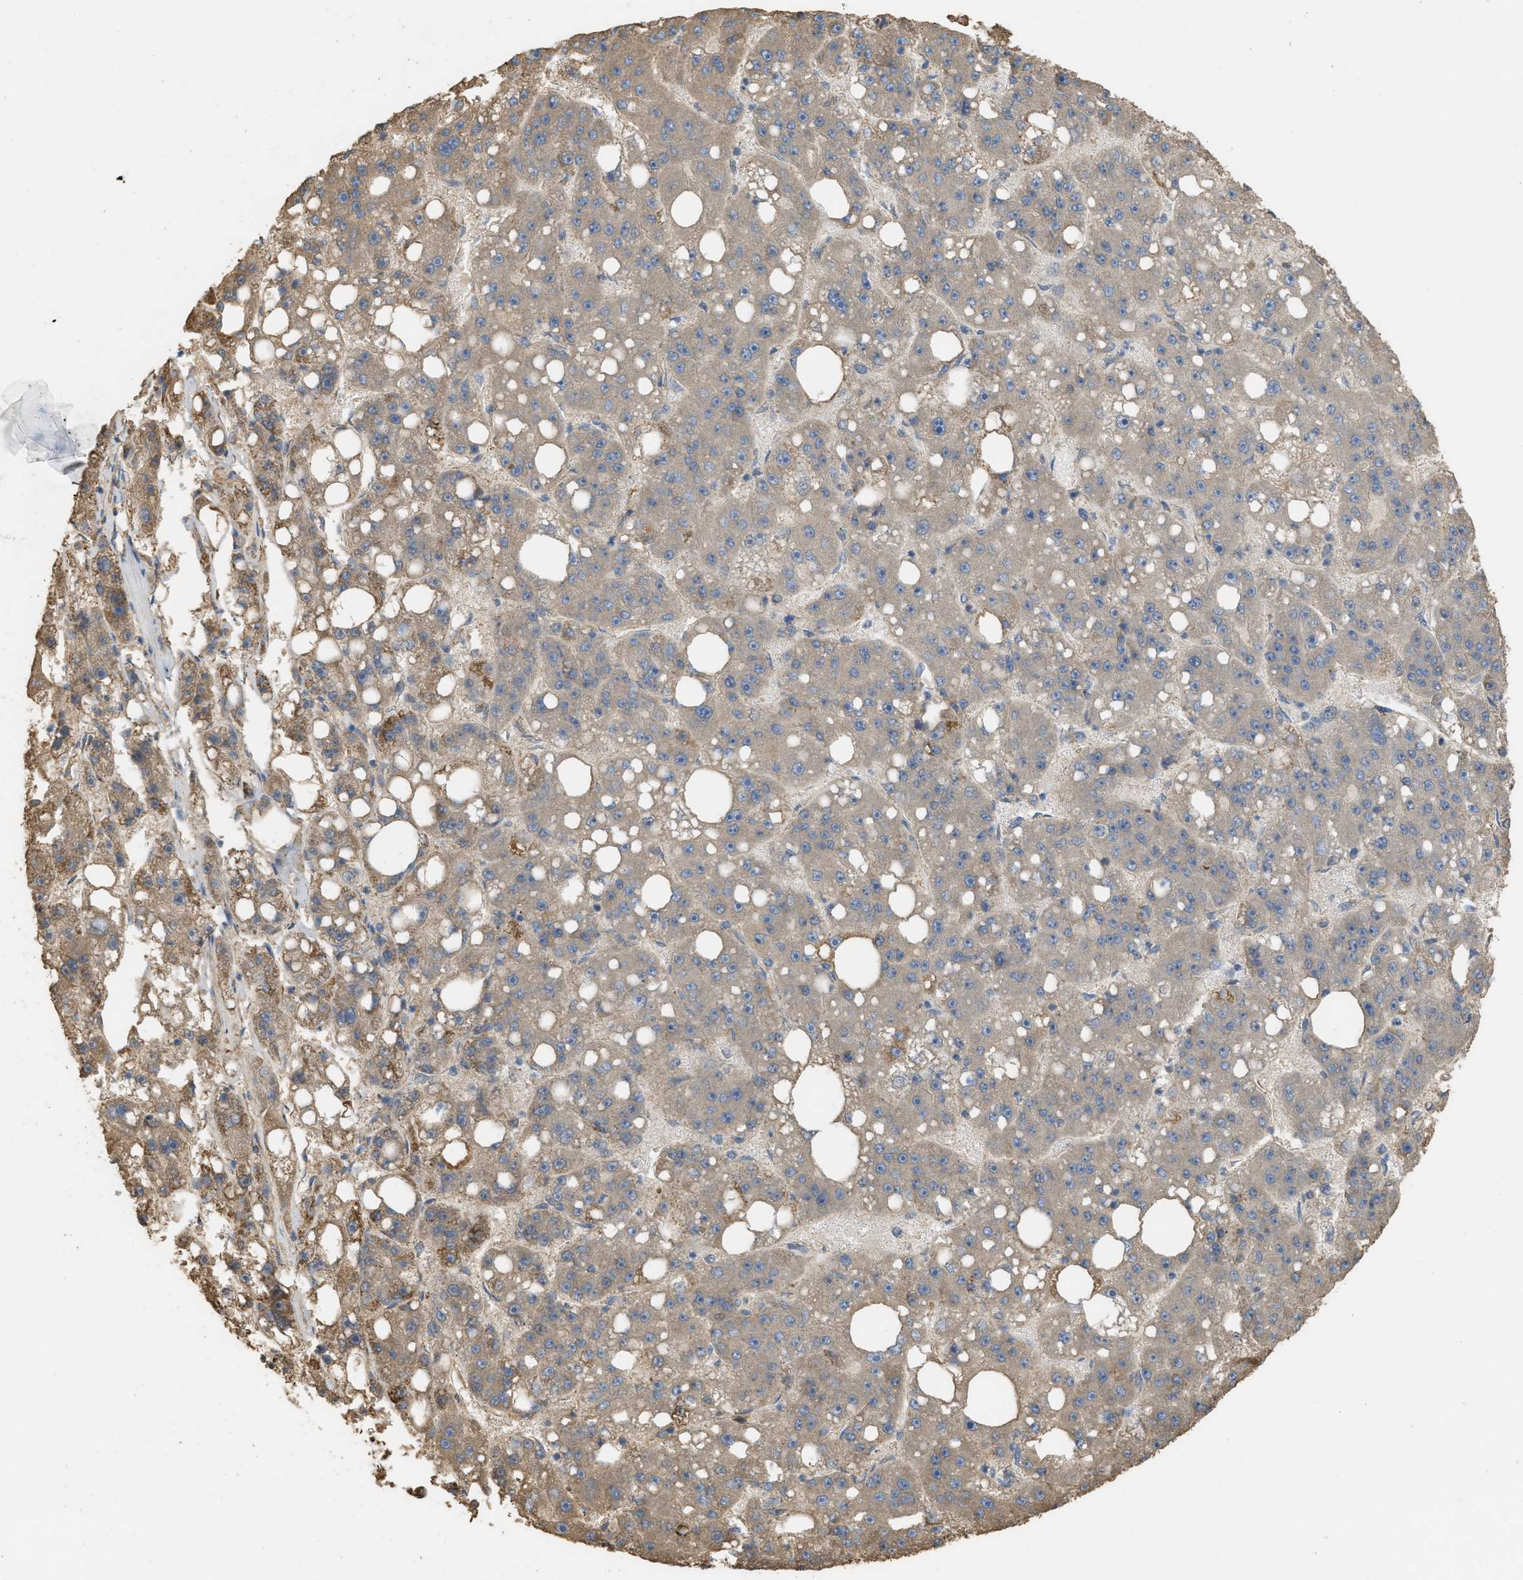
{"staining": {"intensity": "weak", "quantity": ">75%", "location": "cytoplasmic/membranous"}, "tissue": "liver cancer", "cell_type": "Tumor cells", "image_type": "cancer", "snomed": [{"axis": "morphology", "description": "Carcinoma, Hepatocellular, NOS"}, {"axis": "topography", "description": "Liver"}], "caption": "Human liver hepatocellular carcinoma stained with a brown dye demonstrates weak cytoplasmic/membranous positive staining in approximately >75% of tumor cells.", "gene": "KCNA4", "patient": {"sex": "female", "age": 61}}